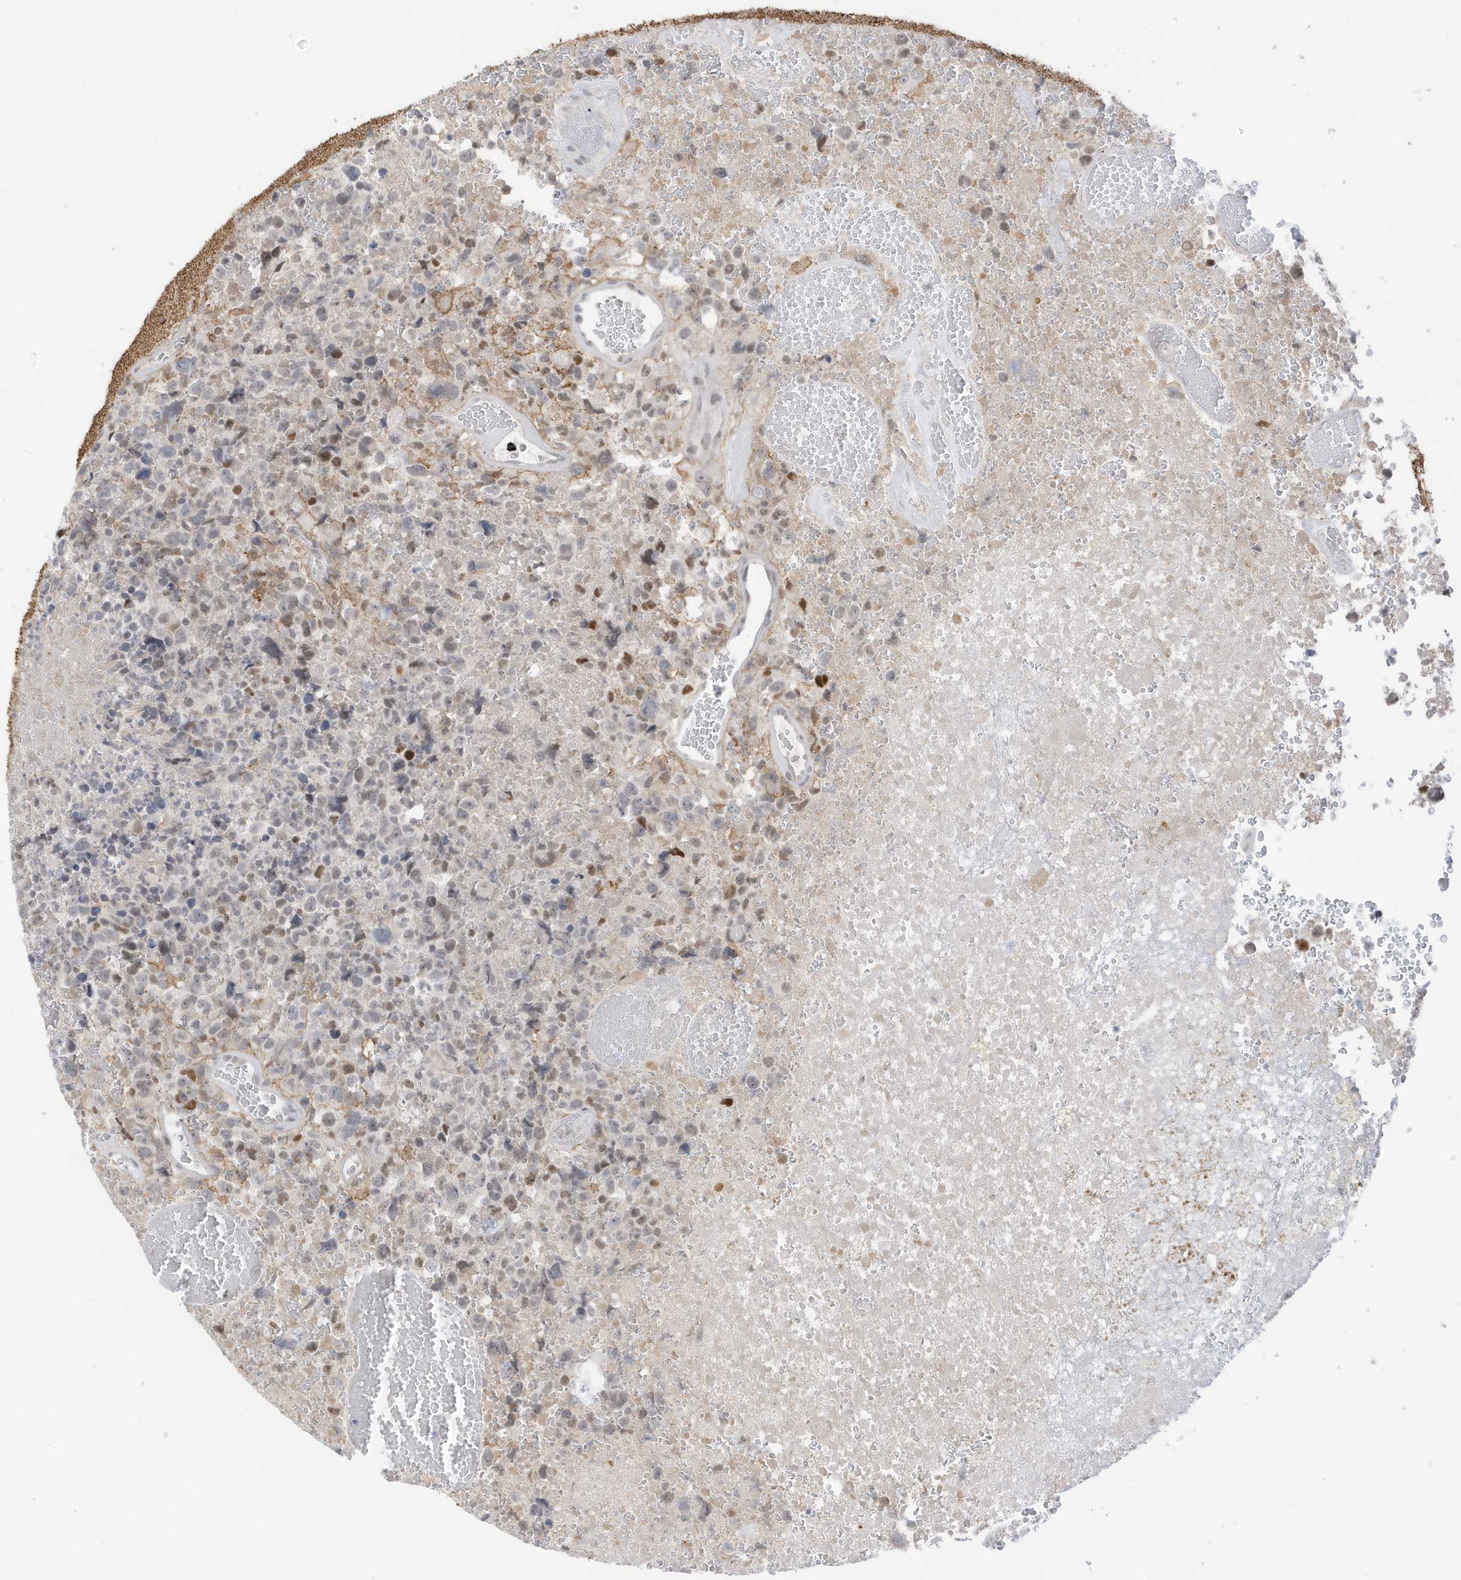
{"staining": {"intensity": "weak", "quantity": "<25%", "location": "nuclear"}, "tissue": "glioma", "cell_type": "Tumor cells", "image_type": "cancer", "snomed": [{"axis": "morphology", "description": "Glioma, malignant, High grade"}, {"axis": "topography", "description": "Brain"}], "caption": "The histopathology image displays no significant positivity in tumor cells of malignant glioma (high-grade). Nuclei are stained in blue.", "gene": "MSL3", "patient": {"sex": "male", "age": 69}}